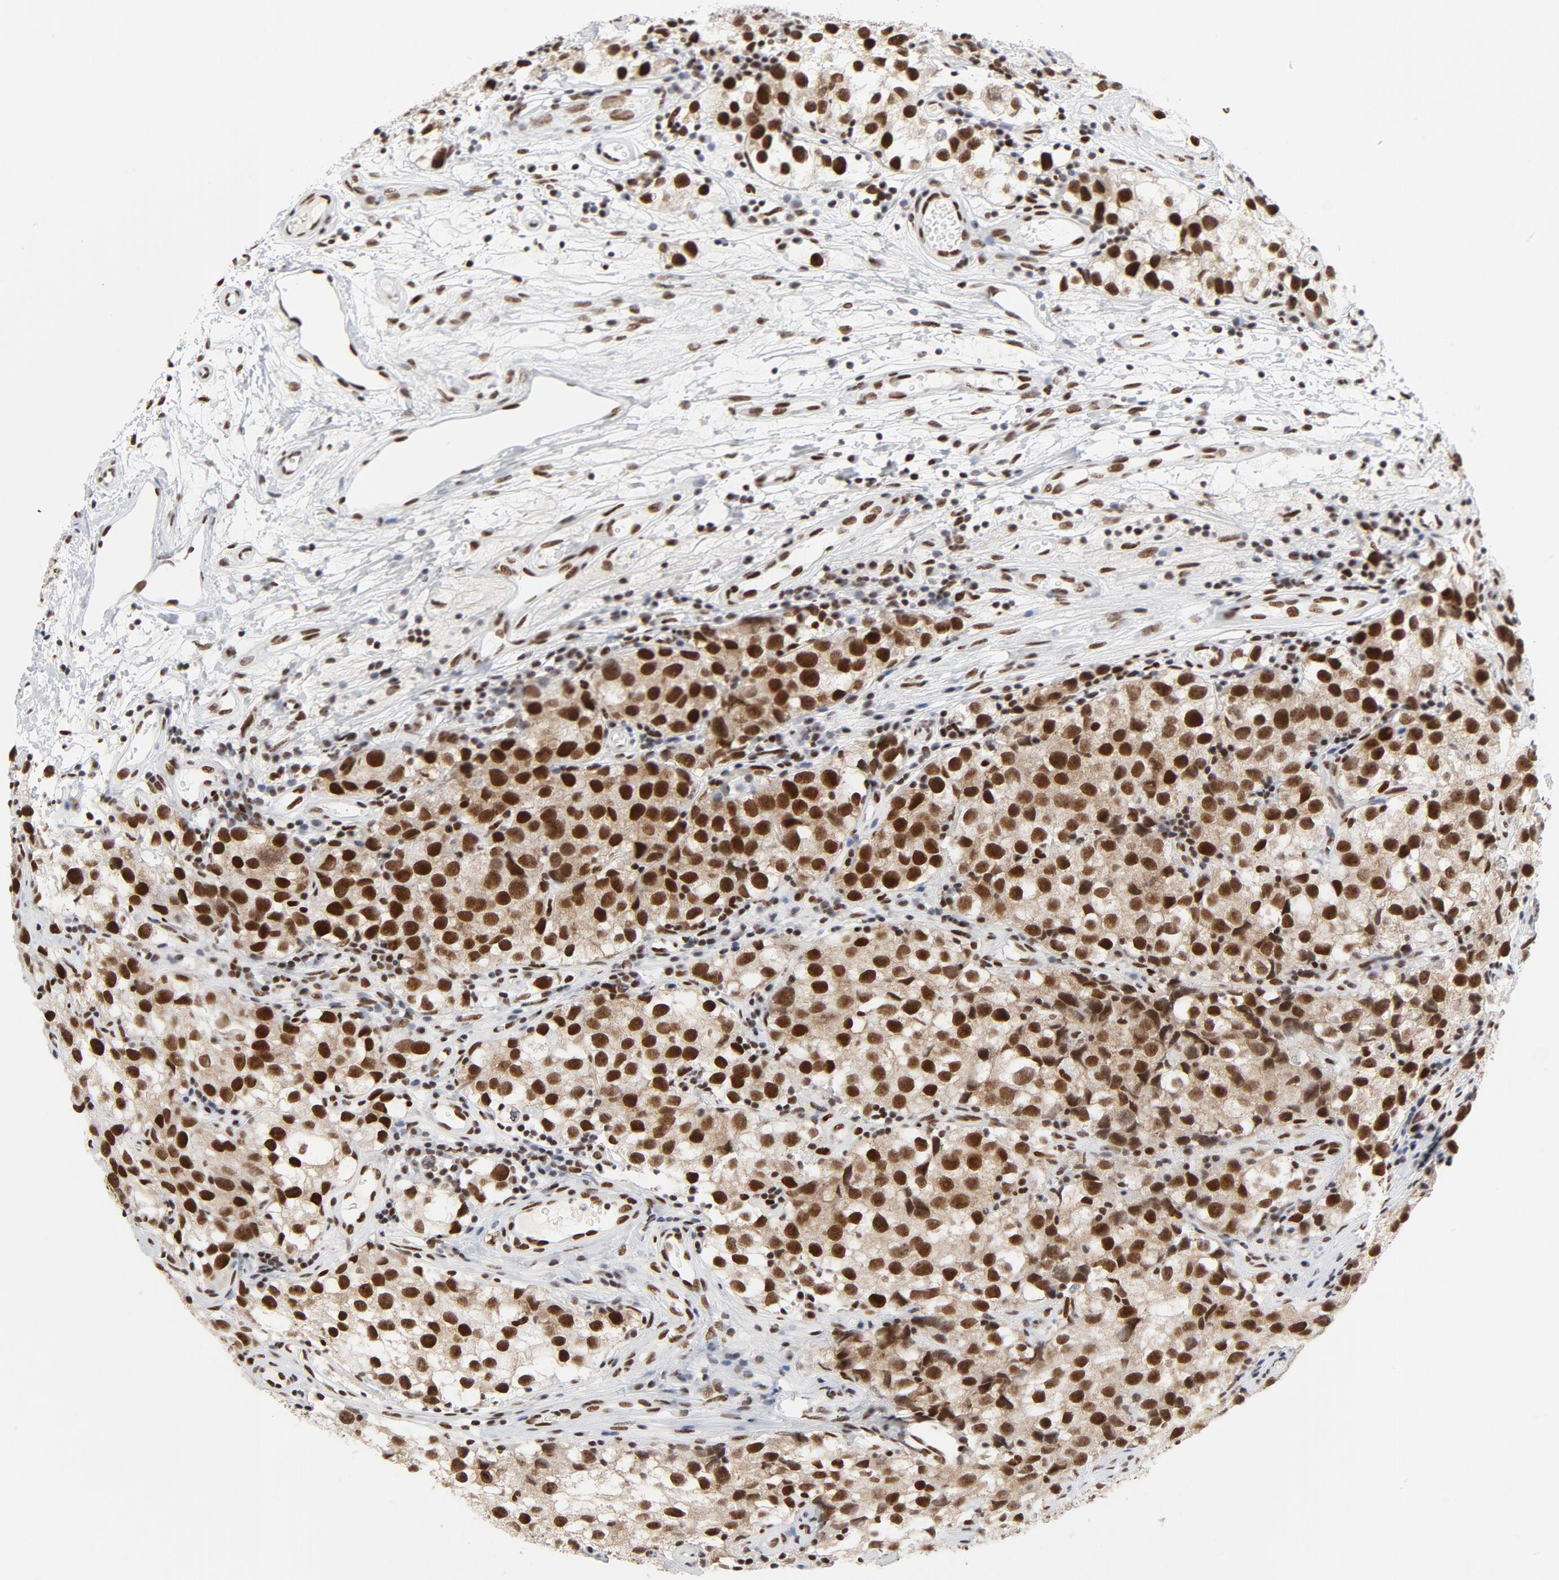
{"staining": {"intensity": "strong", "quantity": ">75%", "location": "nuclear"}, "tissue": "testis cancer", "cell_type": "Tumor cells", "image_type": "cancer", "snomed": [{"axis": "morphology", "description": "Seminoma, NOS"}, {"axis": "topography", "description": "Testis"}], "caption": "A high-resolution micrograph shows IHC staining of seminoma (testis), which reveals strong nuclear positivity in about >75% of tumor cells.", "gene": "GTF2H1", "patient": {"sex": "male", "age": 39}}